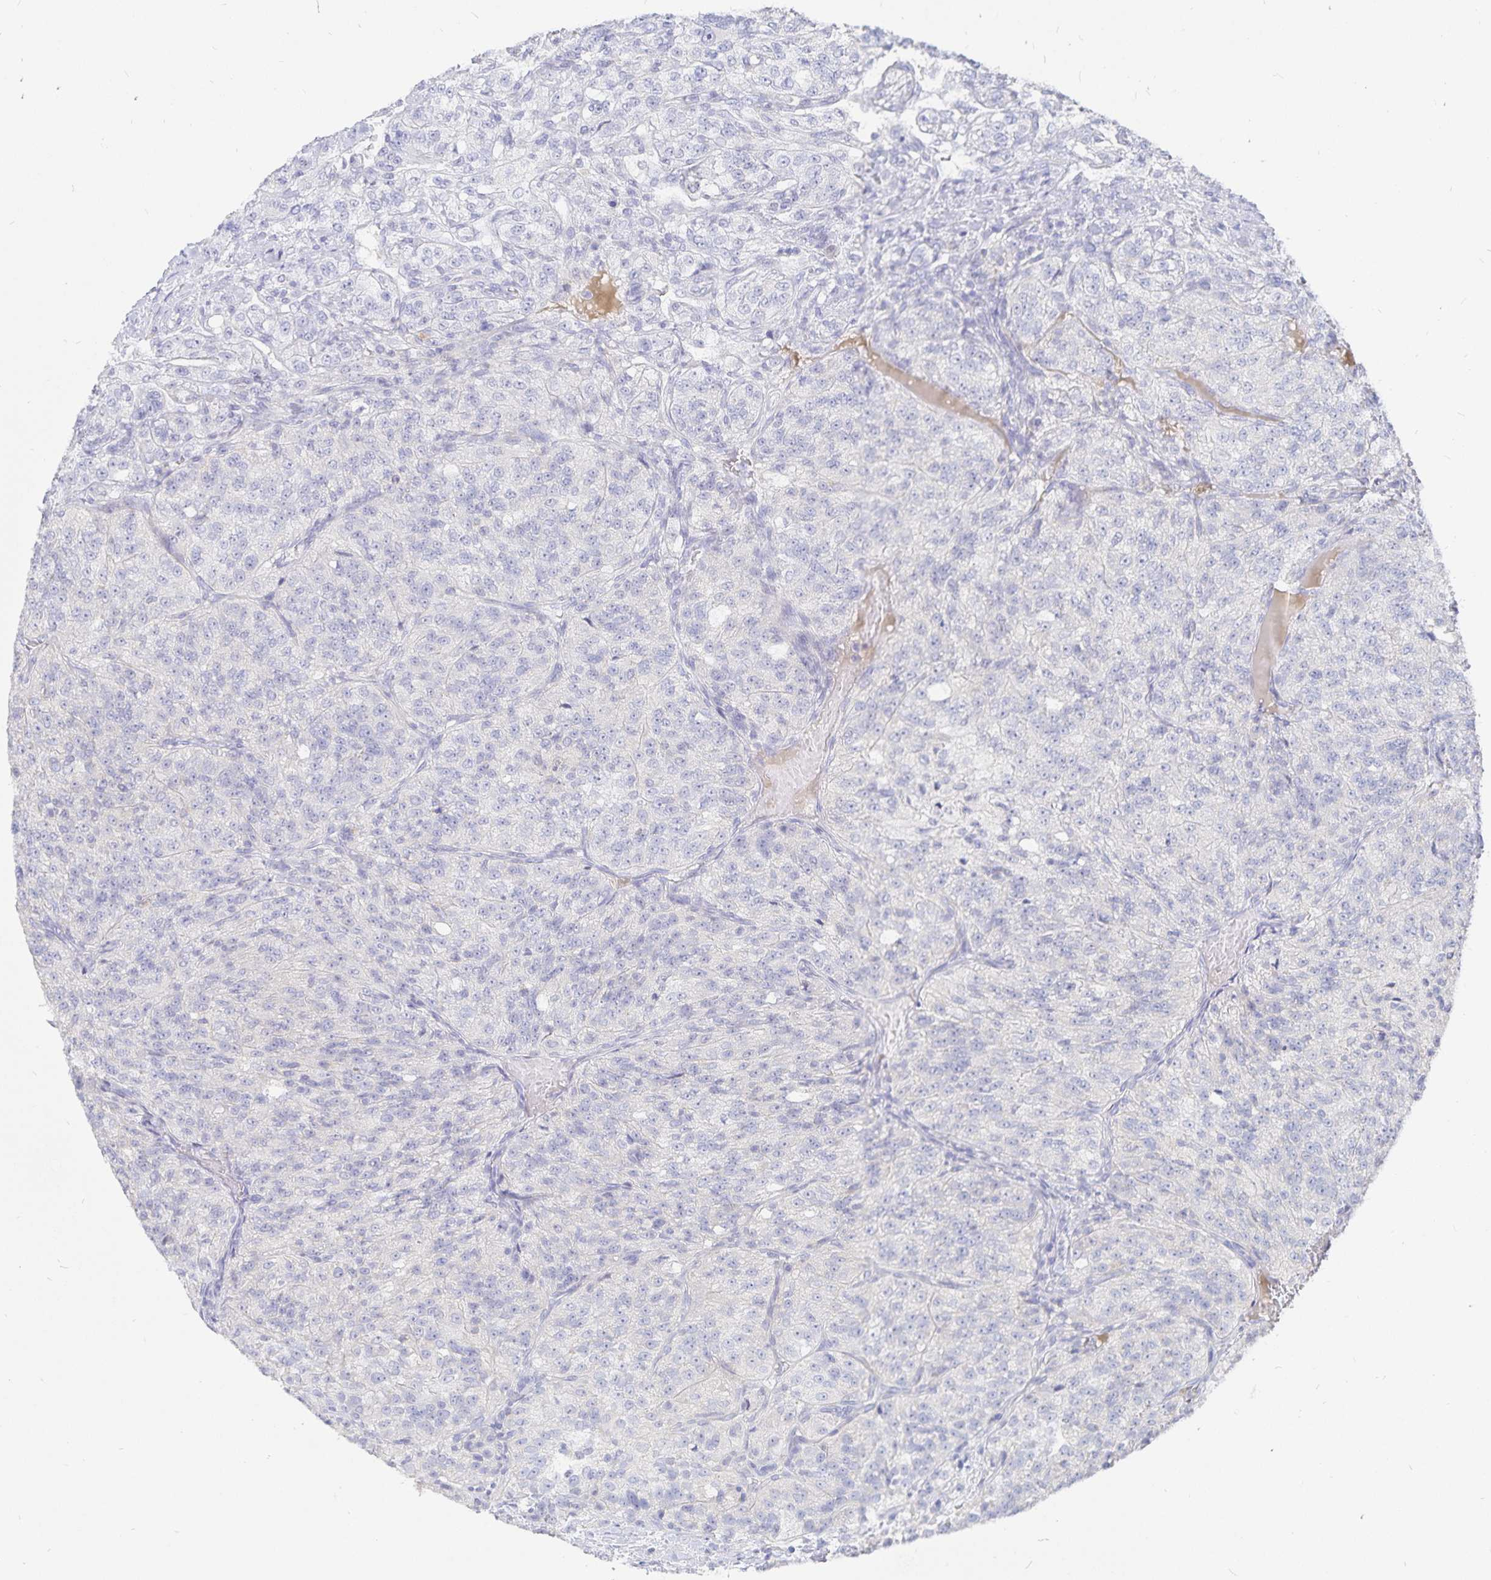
{"staining": {"intensity": "negative", "quantity": "none", "location": "none"}, "tissue": "renal cancer", "cell_type": "Tumor cells", "image_type": "cancer", "snomed": [{"axis": "morphology", "description": "Adenocarcinoma, NOS"}, {"axis": "topography", "description": "Kidney"}], "caption": "This is a photomicrograph of IHC staining of renal adenocarcinoma, which shows no positivity in tumor cells. (DAB immunohistochemistry (IHC) visualized using brightfield microscopy, high magnification).", "gene": "PKHD1", "patient": {"sex": "female", "age": 63}}